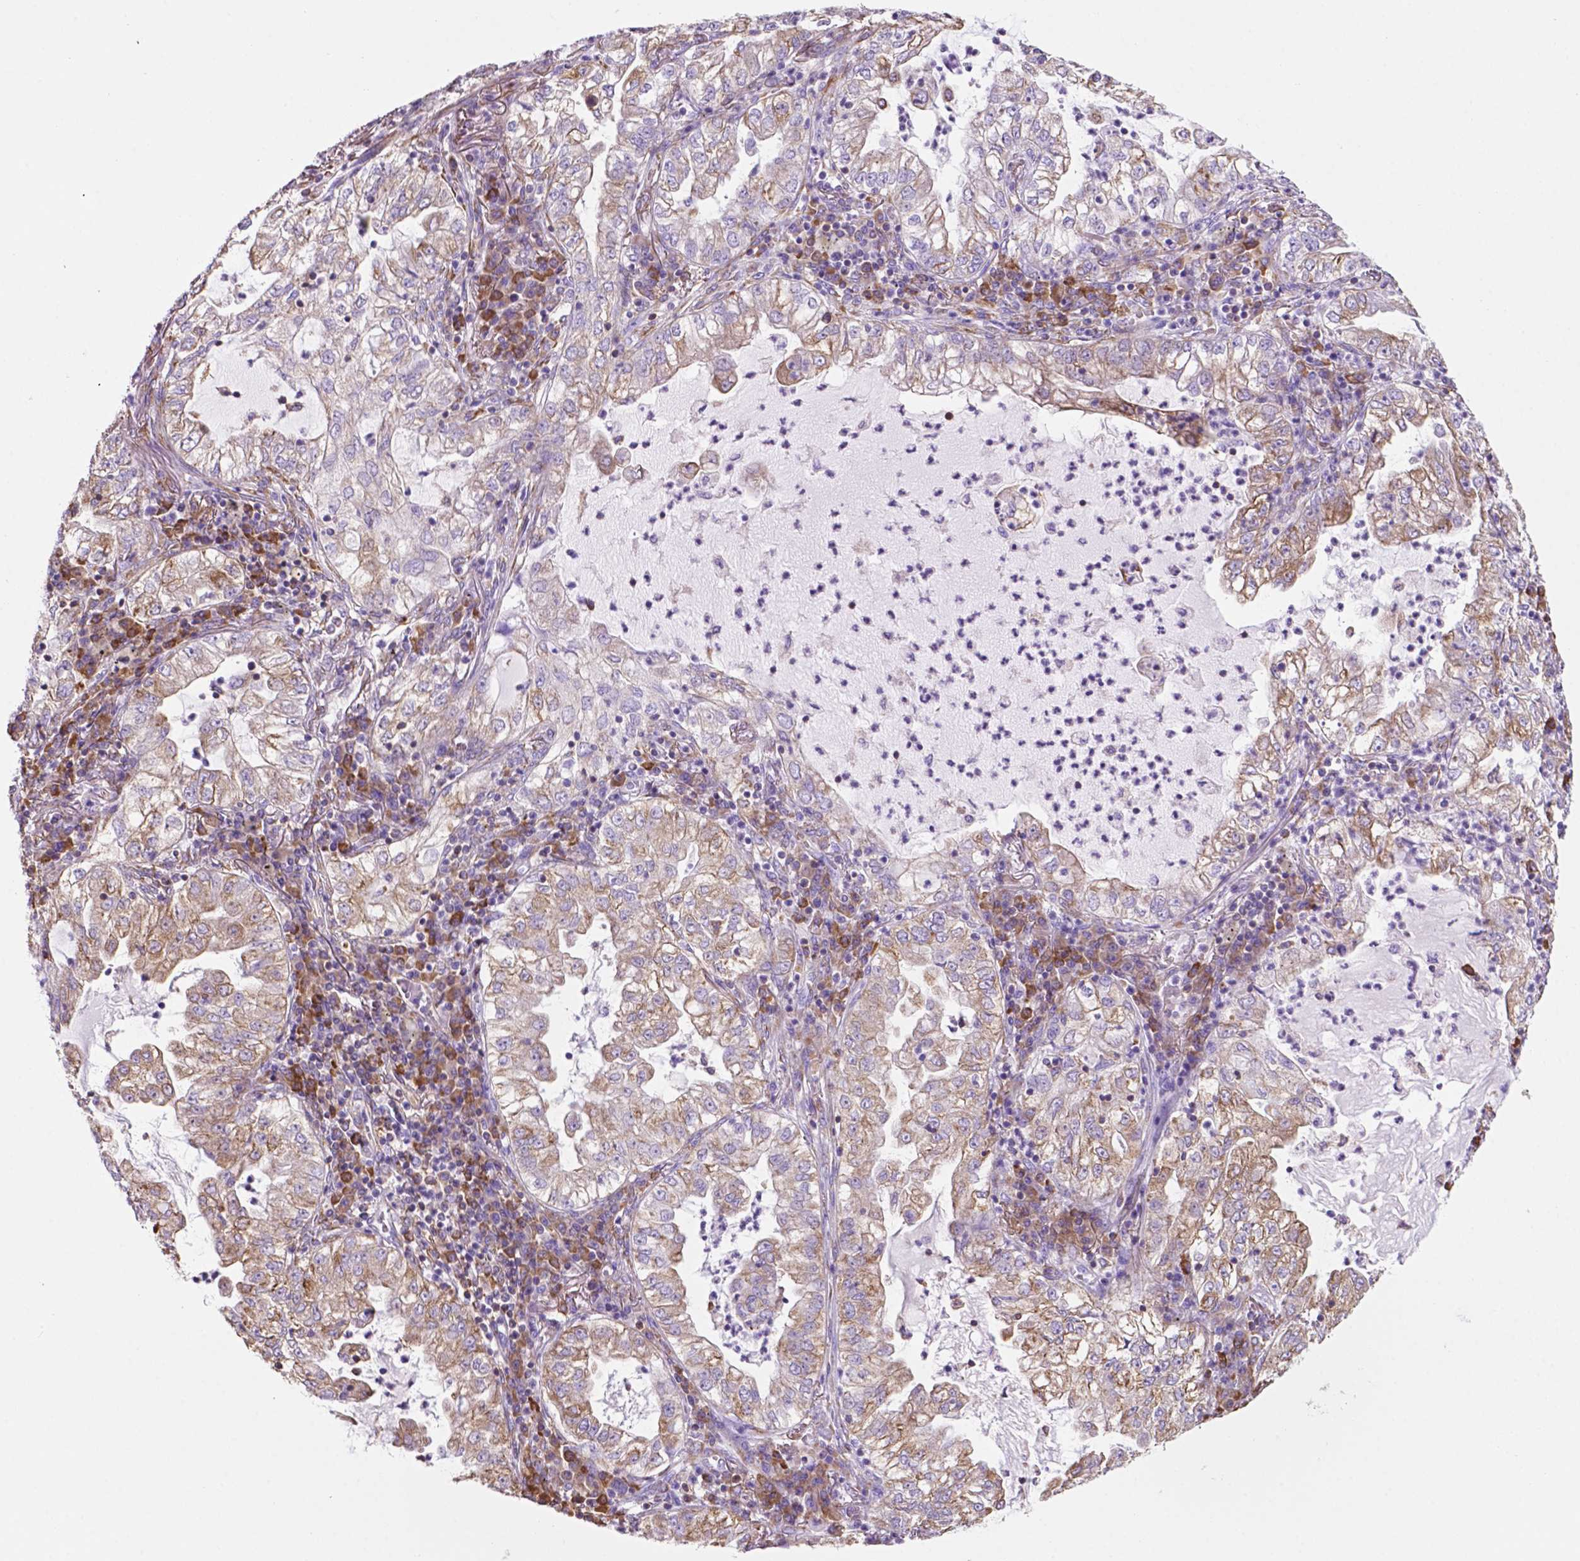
{"staining": {"intensity": "weak", "quantity": "25%-75%", "location": "cytoplasmic/membranous"}, "tissue": "lung cancer", "cell_type": "Tumor cells", "image_type": "cancer", "snomed": [{"axis": "morphology", "description": "Adenocarcinoma, NOS"}, {"axis": "topography", "description": "Lung"}], "caption": "Tumor cells demonstrate weak cytoplasmic/membranous expression in about 25%-75% of cells in lung cancer (adenocarcinoma). (DAB IHC, brown staining for protein, blue staining for nuclei).", "gene": "RPL29", "patient": {"sex": "female", "age": 73}}